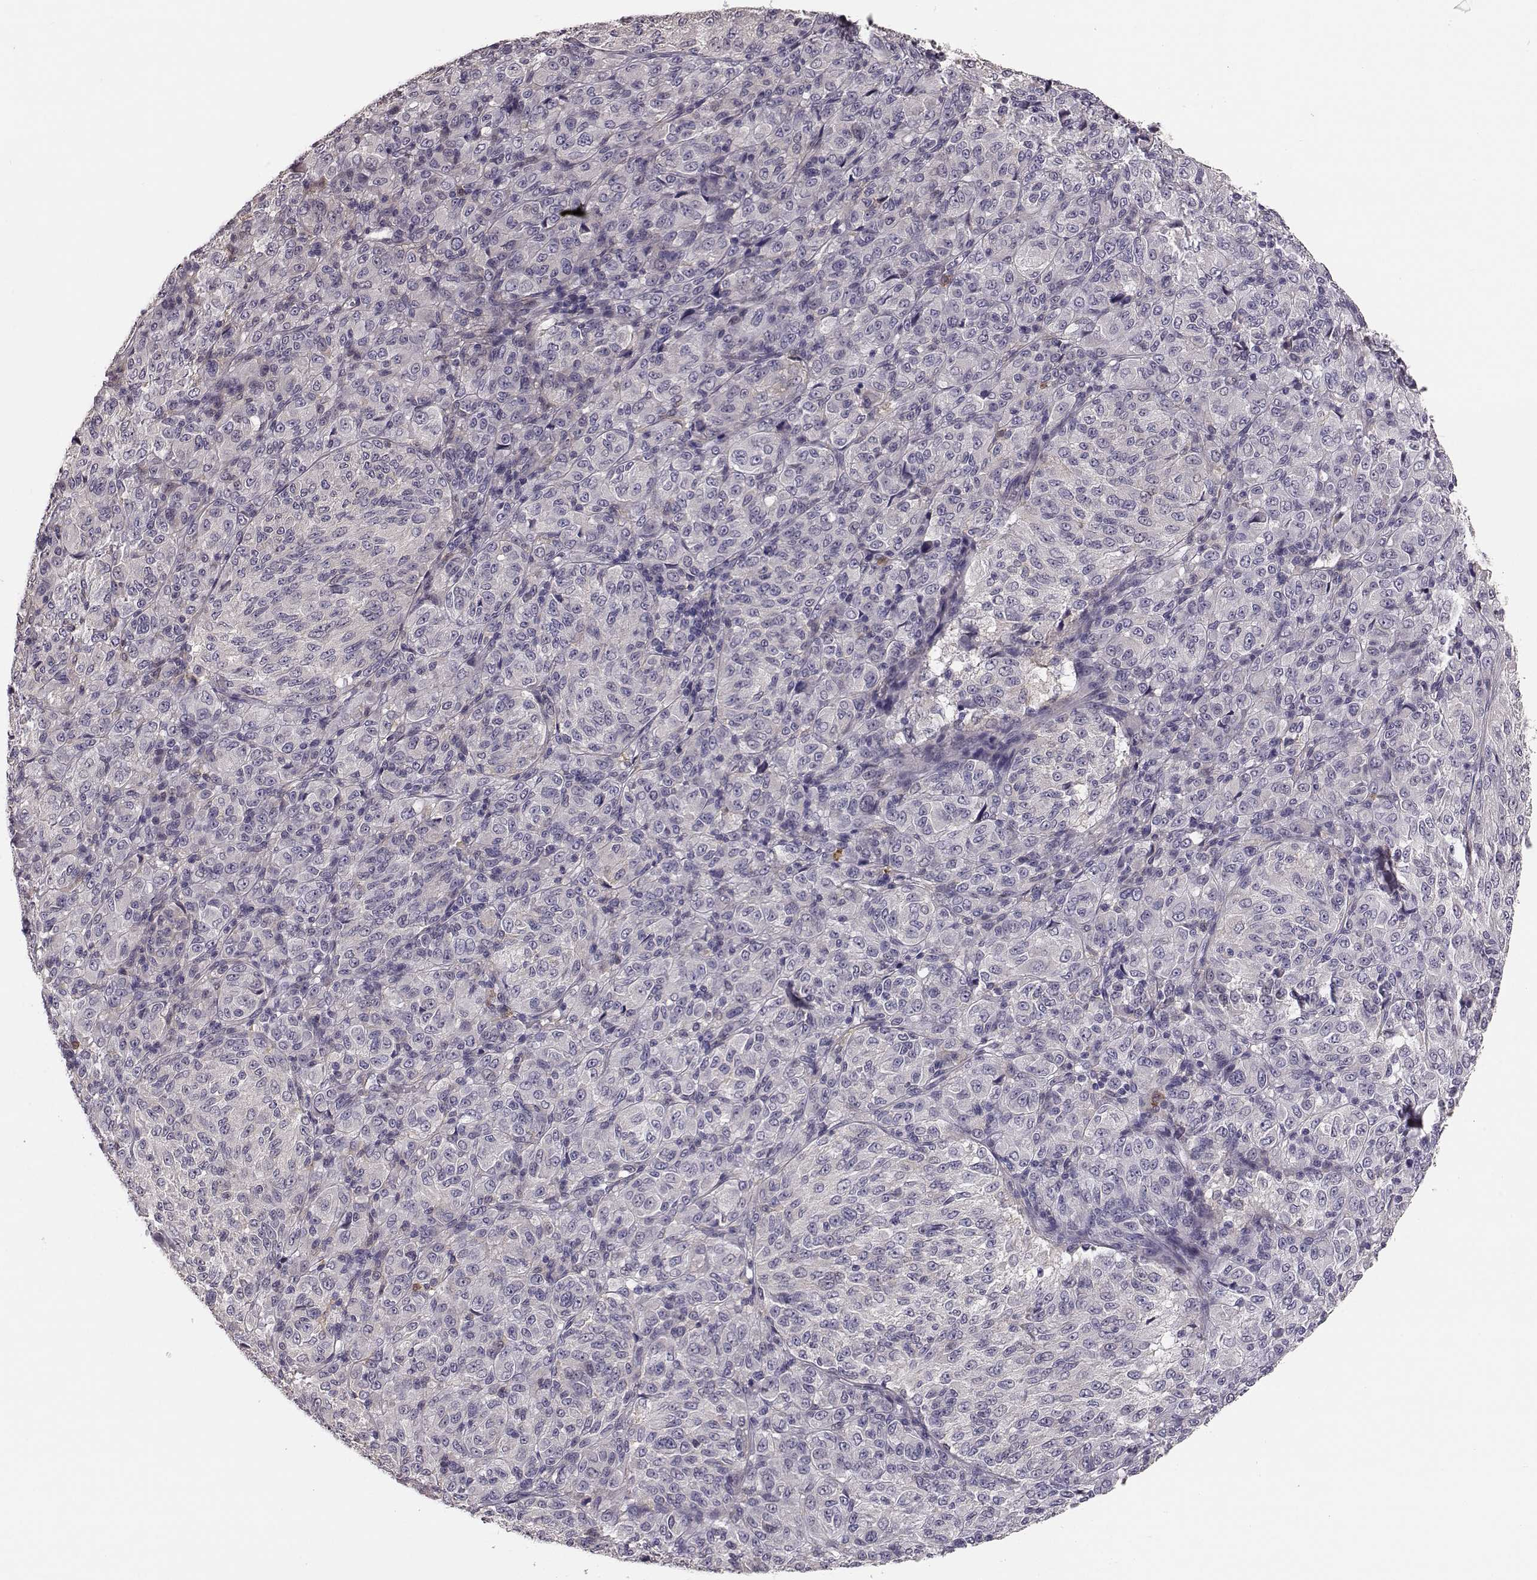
{"staining": {"intensity": "negative", "quantity": "none", "location": "none"}, "tissue": "melanoma", "cell_type": "Tumor cells", "image_type": "cancer", "snomed": [{"axis": "morphology", "description": "Malignant melanoma, Metastatic site"}, {"axis": "topography", "description": "Brain"}], "caption": "This is a photomicrograph of immunohistochemistry staining of melanoma, which shows no expression in tumor cells.", "gene": "GPR50", "patient": {"sex": "female", "age": 56}}